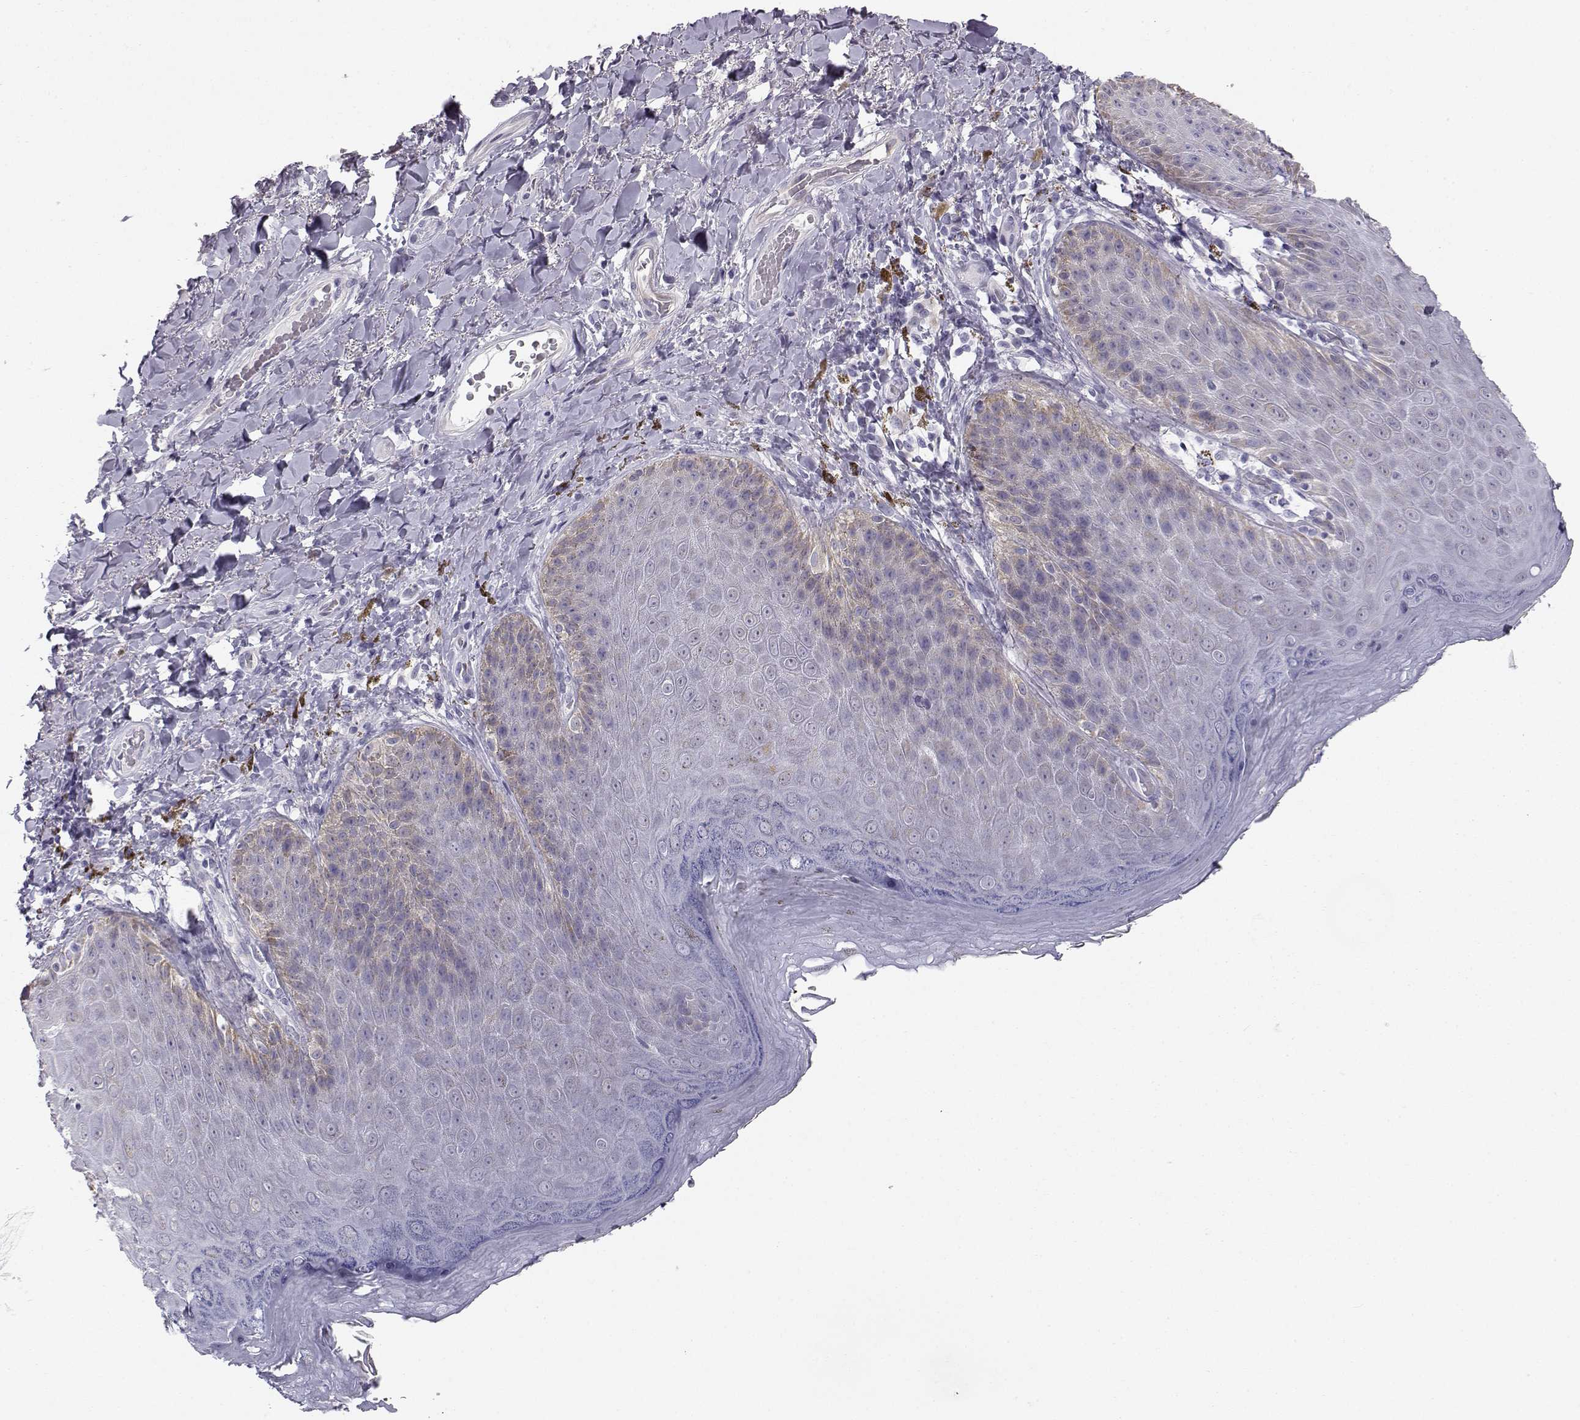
{"staining": {"intensity": "weak", "quantity": "<25%", "location": "cytoplasmic/membranous"}, "tissue": "skin", "cell_type": "Epidermal cells", "image_type": "normal", "snomed": [{"axis": "morphology", "description": "Normal tissue, NOS"}, {"axis": "topography", "description": "Anal"}], "caption": "DAB (3,3'-diaminobenzidine) immunohistochemical staining of benign skin exhibits no significant expression in epidermal cells.", "gene": "KCNMB4", "patient": {"sex": "male", "age": 53}}